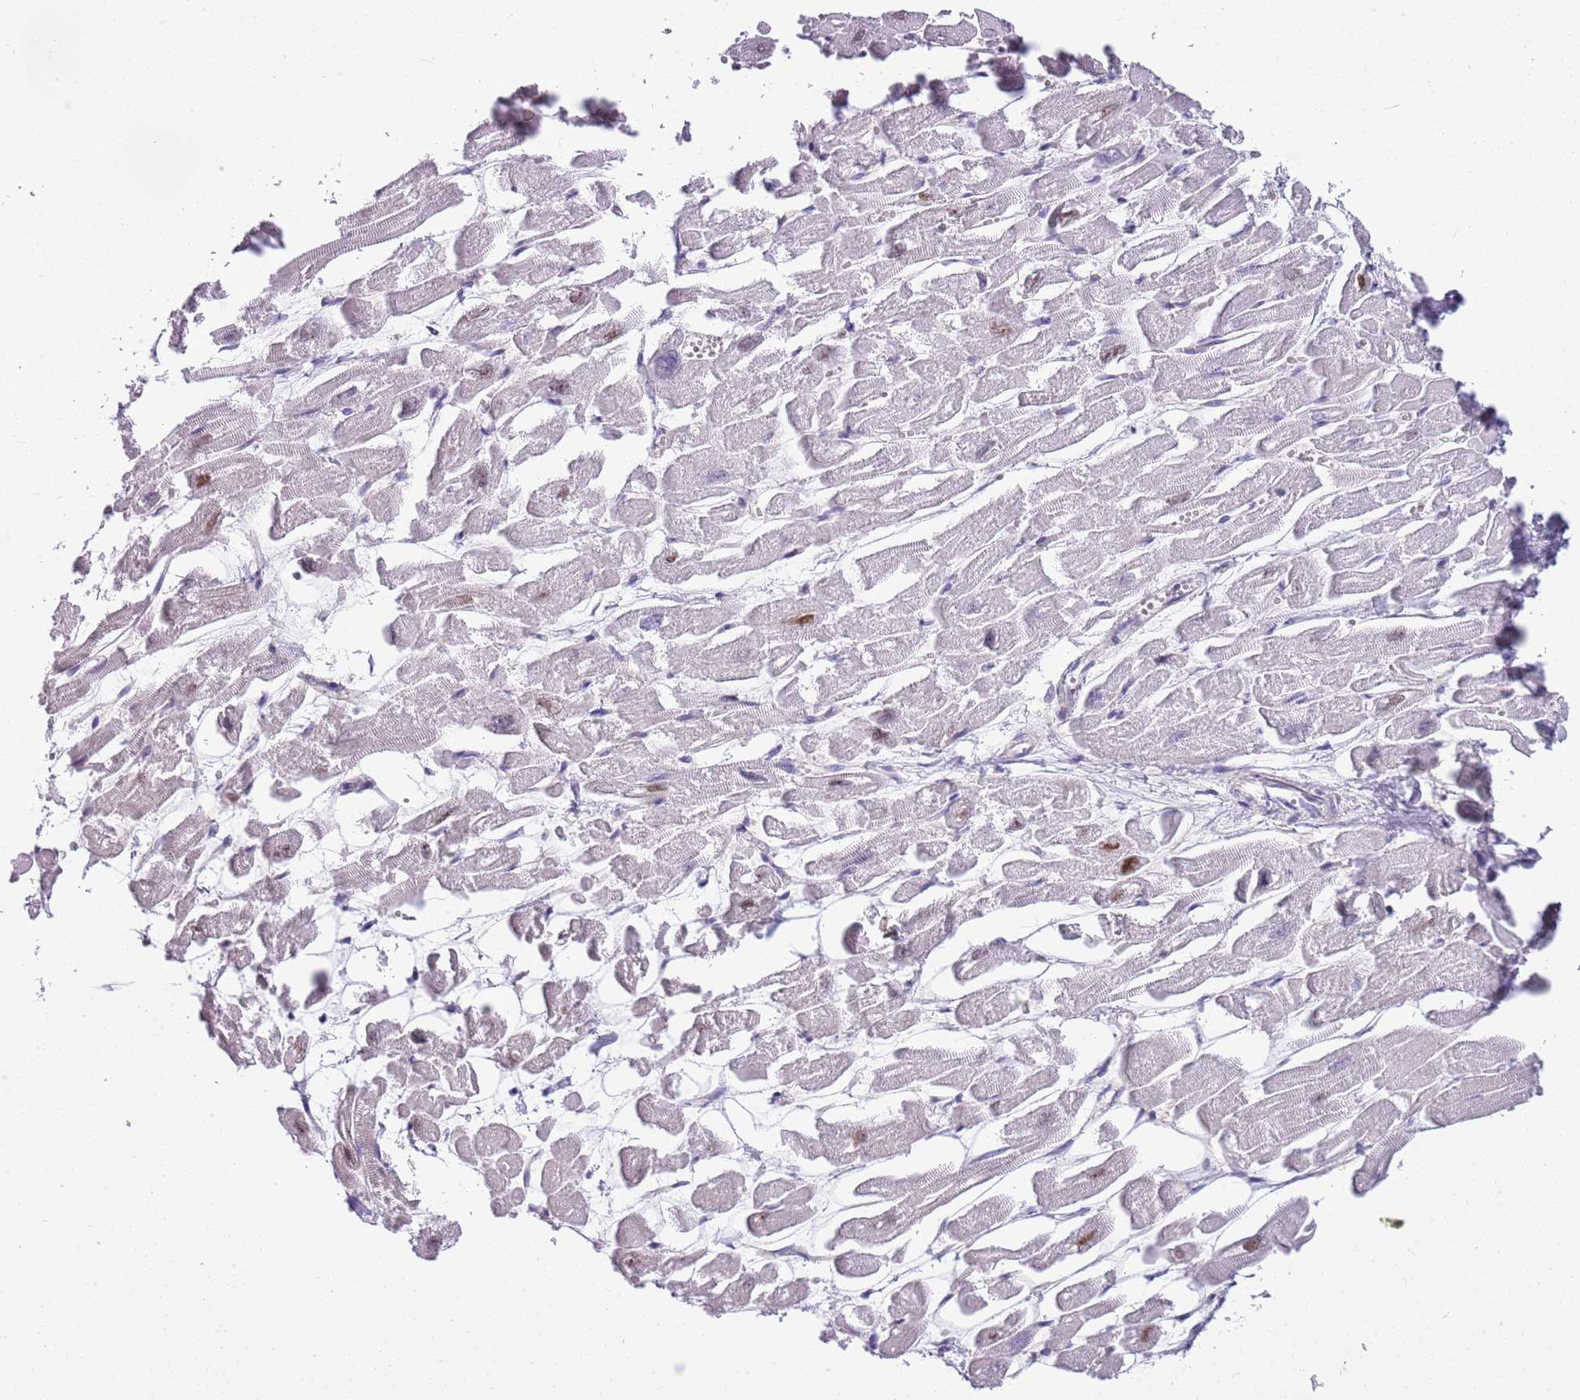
{"staining": {"intensity": "weak", "quantity": "25%-75%", "location": "nuclear"}, "tissue": "heart muscle", "cell_type": "Cardiomyocytes", "image_type": "normal", "snomed": [{"axis": "morphology", "description": "Normal tissue, NOS"}, {"axis": "topography", "description": "Heart"}], "caption": "Benign heart muscle demonstrates weak nuclear staining in approximately 25%-75% of cardiomyocytes.", "gene": "DHX32", "patient": {"sex": "male", "age": 54}}